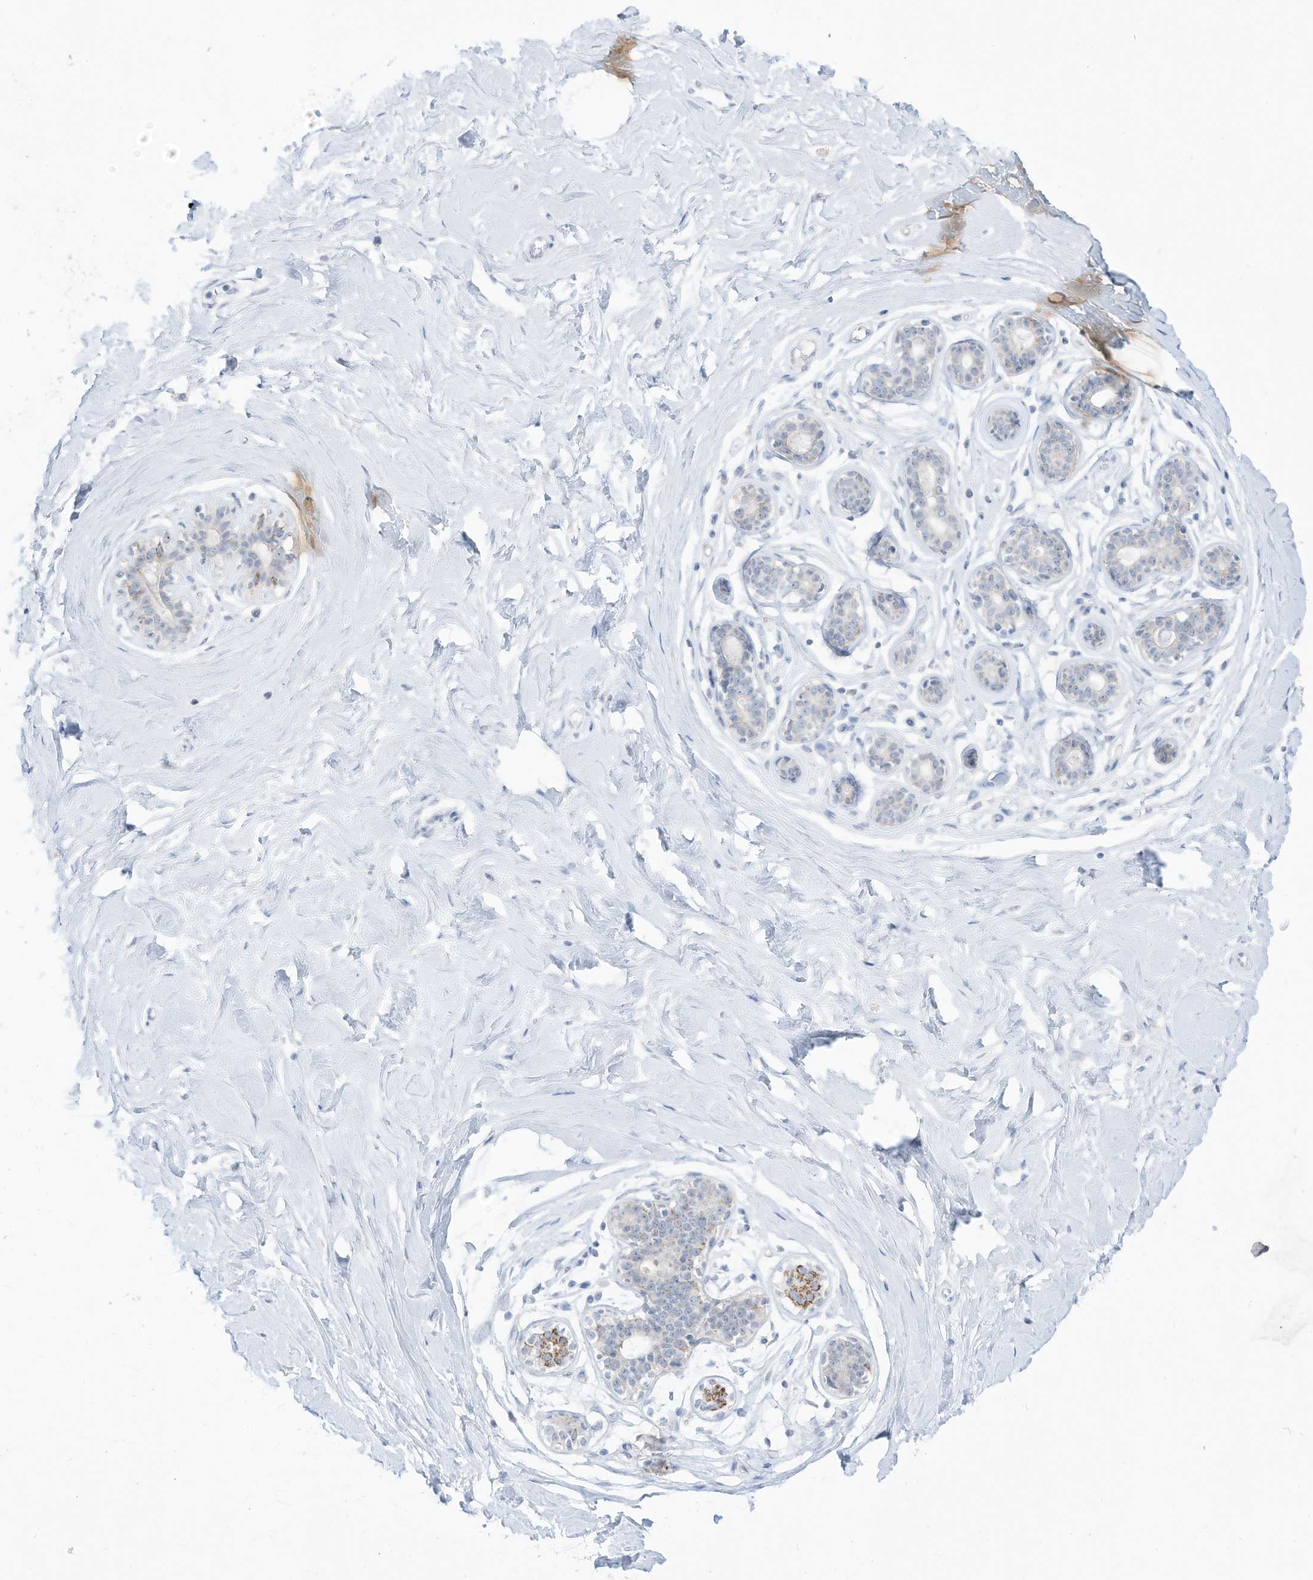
{"staining": {"intensity": "negative", "quantity": "none", "location": "none"}, "tissue": "breast", "cell_type": "Adipocytes", "image_type": "normal", "snomed": [{"axis": "morphology", "description": "Normal tissue, NOS"}, {"axis": "morphology", "description": "Adenoma, NOS"}, {"axis": "topography", "description": "Breast"}], "caption": "Adipocytes show no significant staining in unremarkable breast. Nuclei are stained in blue.", "gene": "OGT", "patient": {"sex": "female", "age": 23}}